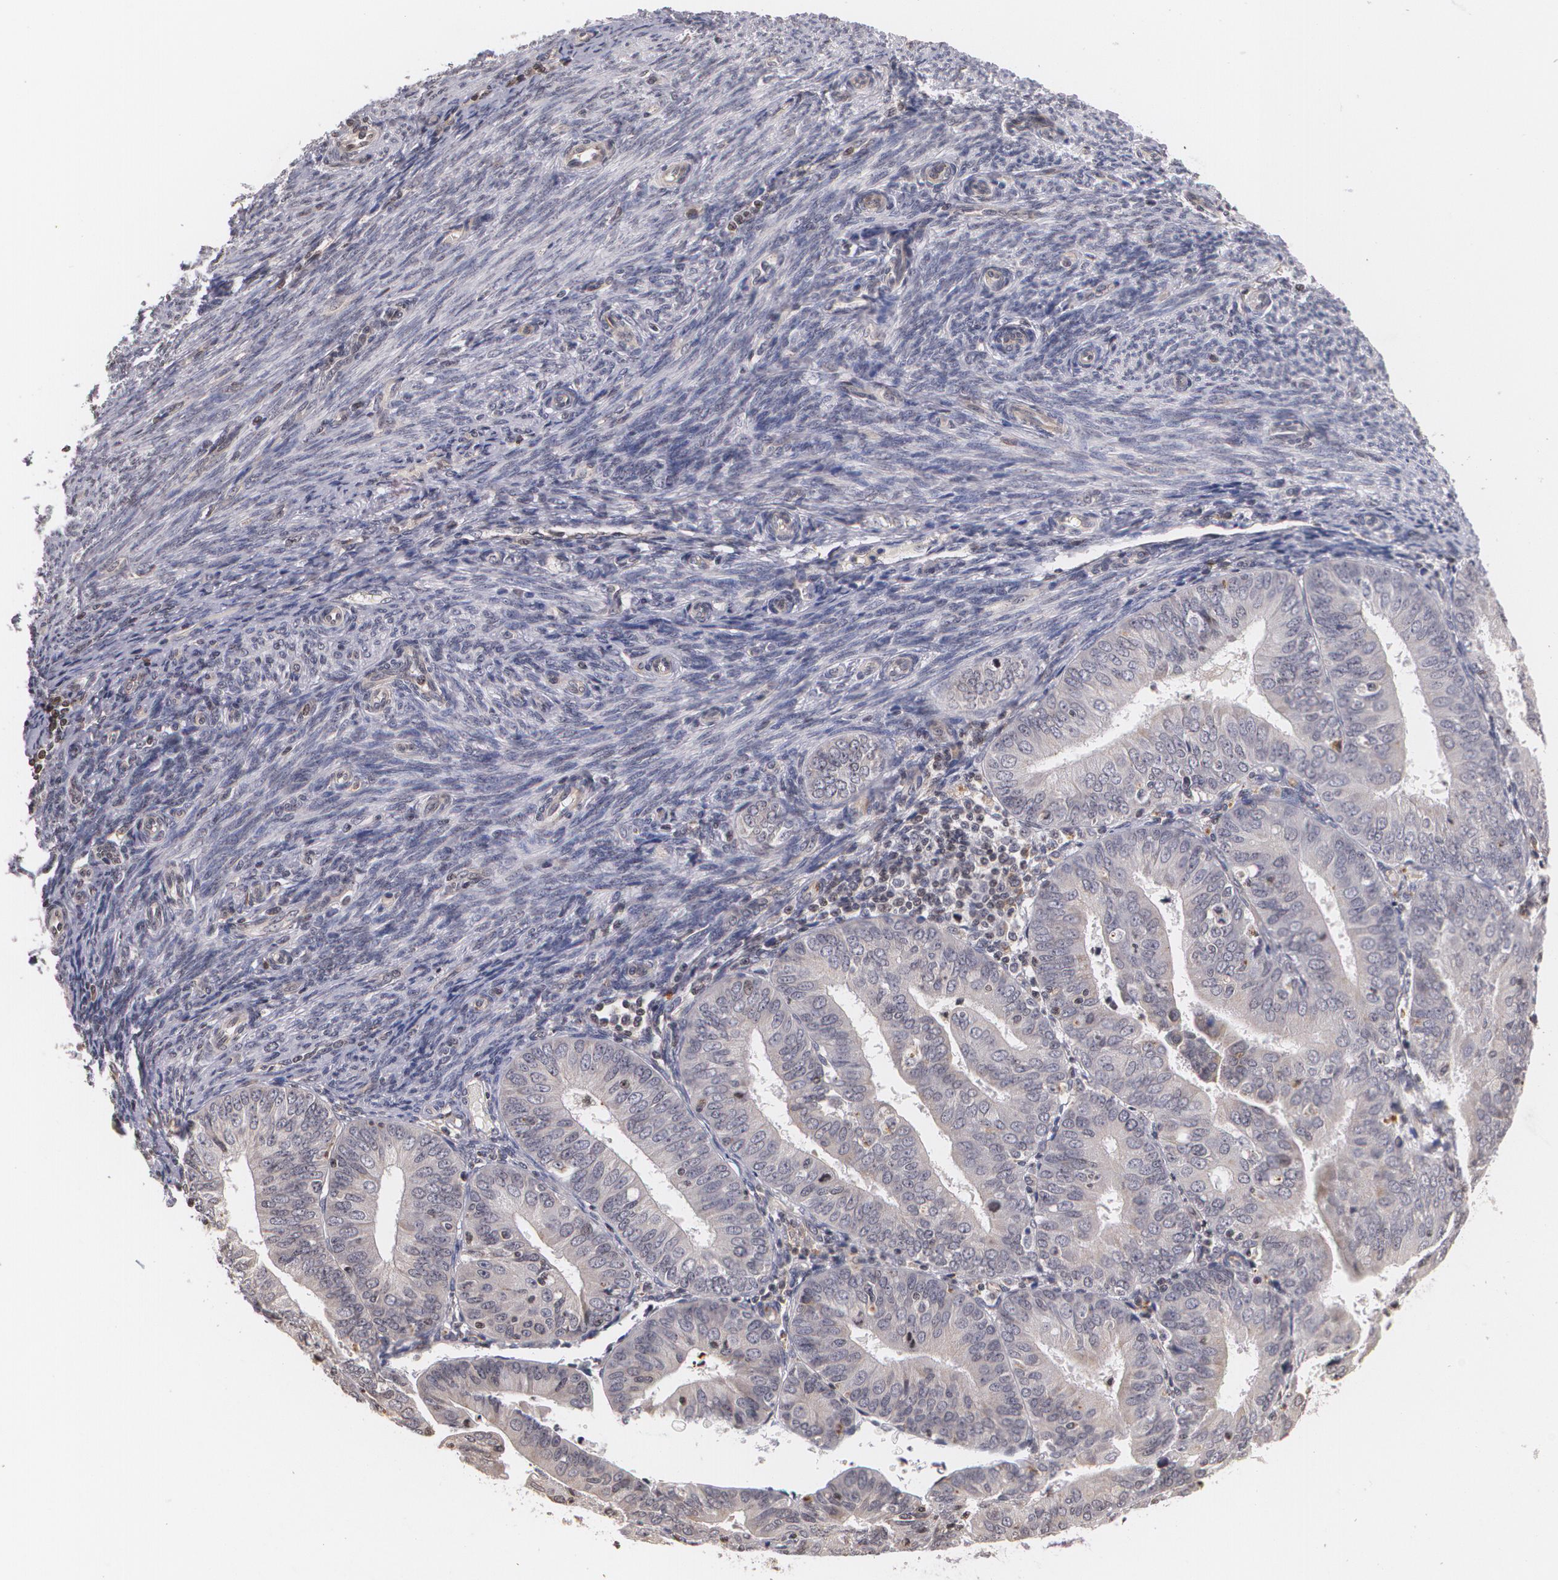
{"staining": {"intensity": "weak", "quantity": ">75%", "location": "cytoplasmic/membranous"}, "tissue": "endometrial cancer", "cell_type": "Tumor cells", "image_type": "cancer", "snomed": [{"axis": "morphology", "description": "Adenocarcinoma, NOS"}, {"axis": "topography", "description": "Endometrium"}], "caption": "Immunohistochemistry (IHC) staining of endometrial adenocarcinoma, which shows low levels of weak cytoplasmic/membranous expression in about >75% of tumor cells indicating weak cytoplasmic/membranous protein positivity. The staining was performed using DAB (3,3'-diaminobenzidine) (brown) for protein detection and nuclei were counterstained in hematoxylin (blue).", "gene": "VAV3", "patient": {"sex": "female", "age": 79}}